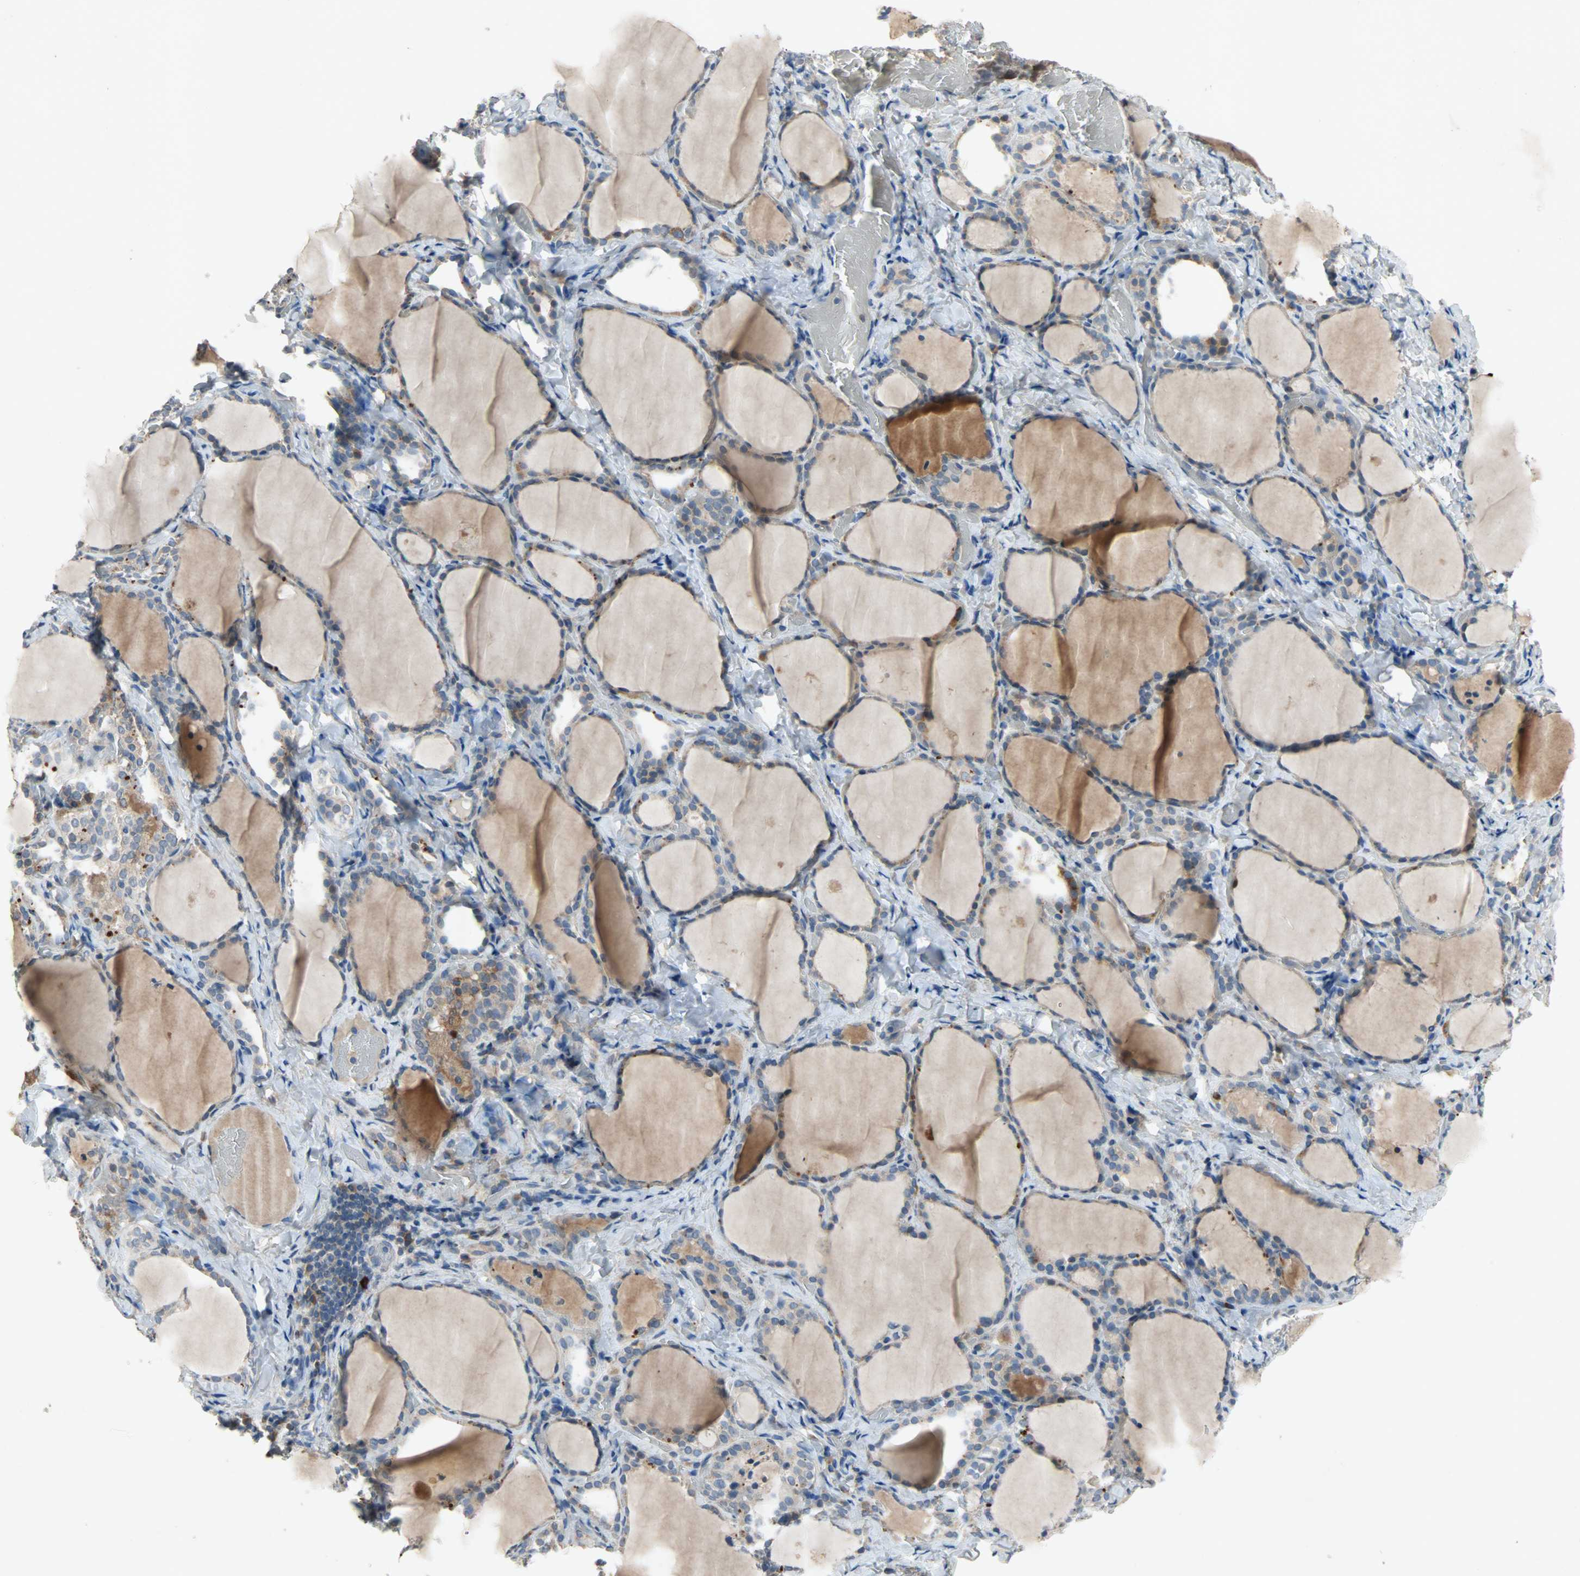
{"staining": {"intensity": "strong", "quantity": ">75%", "location": "cytoplasmic/membranous"}, "tissue": "thyroid gland", "cell_type": "Glandular cells", "image_type": "normal", "snomed": [{"axis": "morphology", "description": "Normal tissue, NOS"}, {"axis": "morphology", "description": "Papillary adenocarcinoma, NOS"}, {"axis": "topography", "description": "Thyroid gland"}], "caption": "Immunohistochemical staining of unremarkable thyroid gland reveals >75% levels of strong cytoplasmic/membranous protein staining in about >75% of glandular cells.", "gene": "XYLT1", "patient": {"sex": "female", "age": 30}}